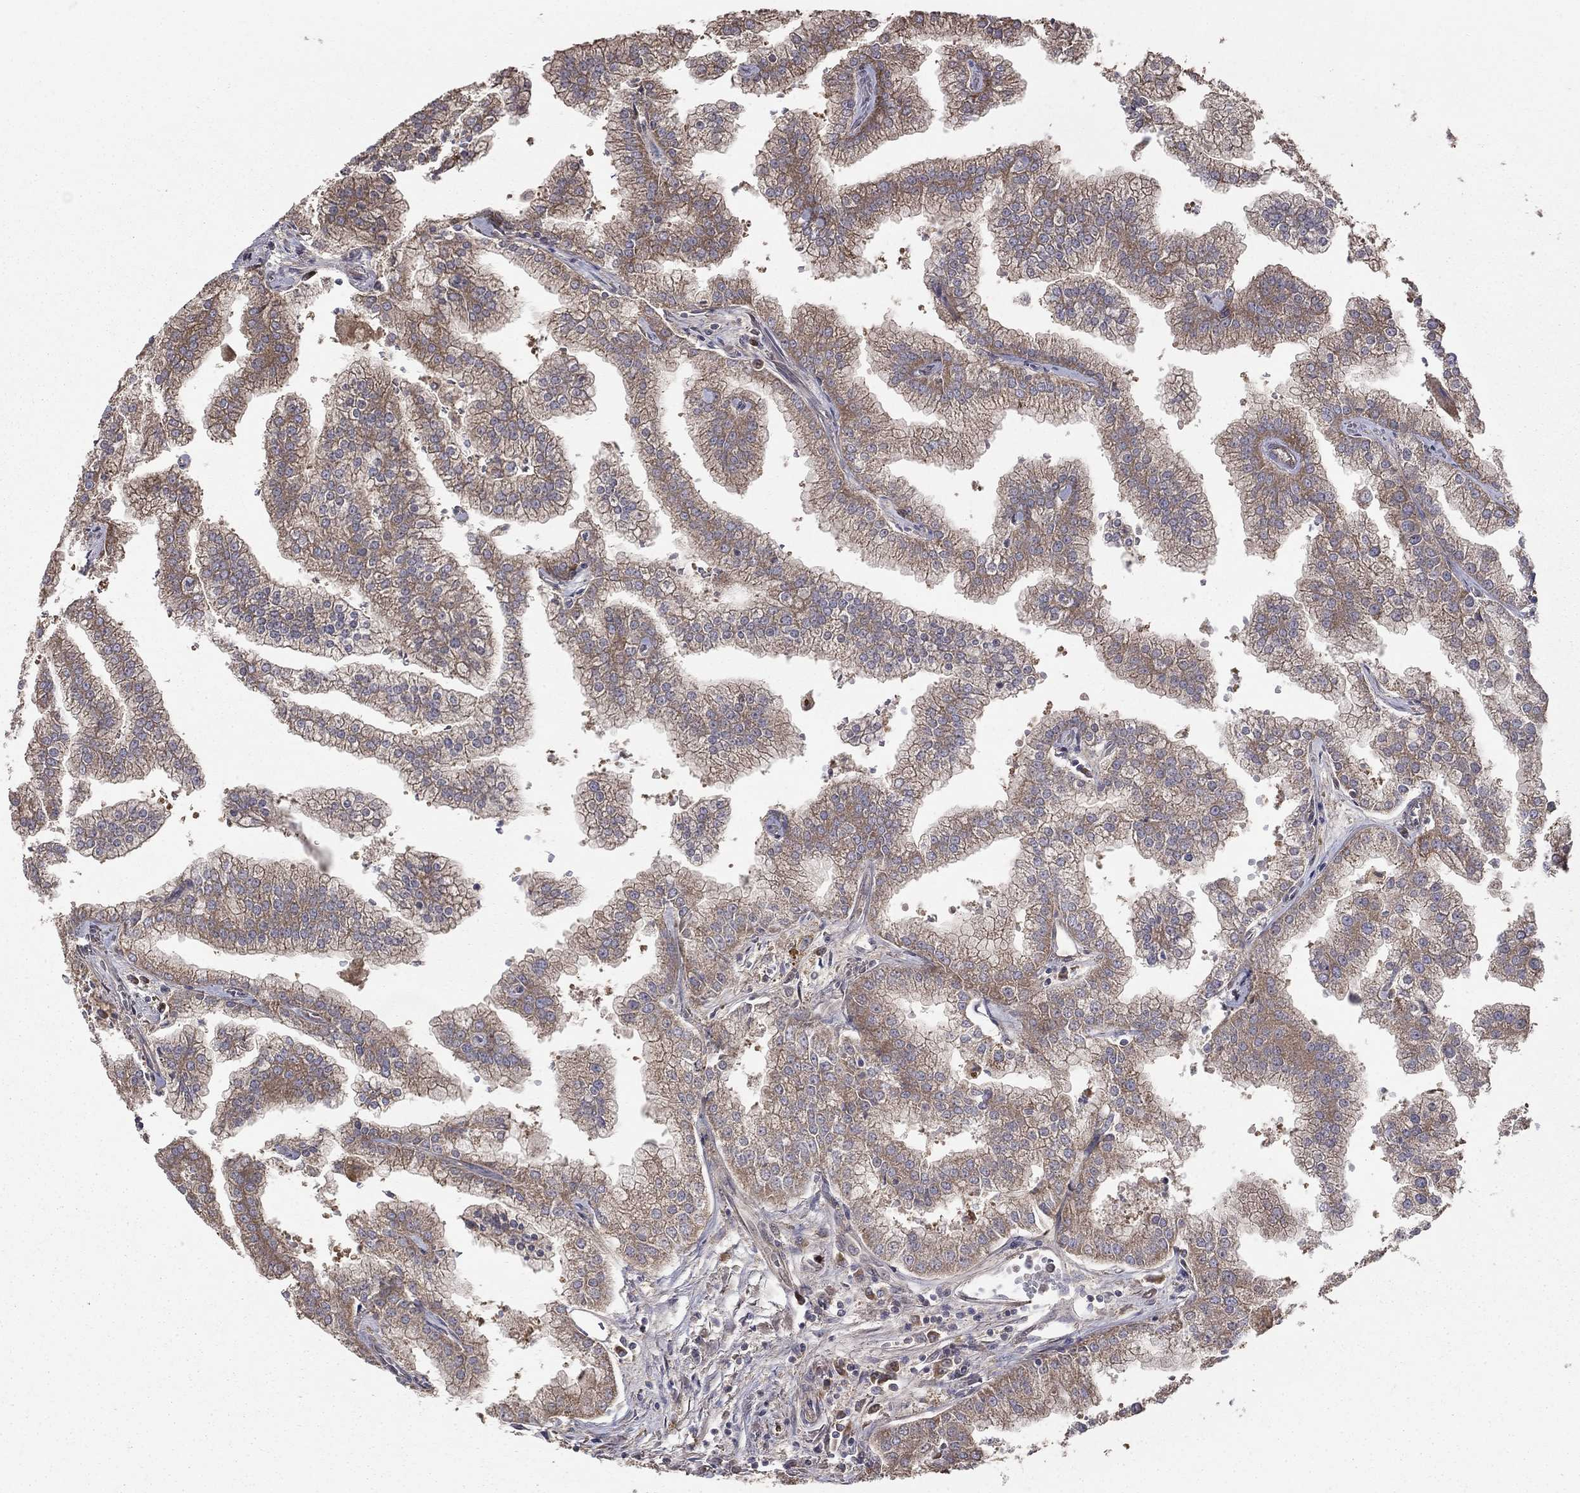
{"staining": {"intensity": "moderate", "quantity": "25%-75%", "location": "cytoplasmic/membranous"}, "tissue": "prostate cancer", "cell_type": "Tumor cells", "image_type": "cancer", "snomed": [{"axis": "morphology", "description": "Adenocarcinoma, NOS"}, {"axis": "topography", "description": "Prostate"}], "caption": "A brown stain highlights moderate cytoplasmic/membranous staining of a protein in human prostate adenocarcinoma tumor cells.", "gene": "BABAM2", "patient": {"sex": "male", "age": 70}}